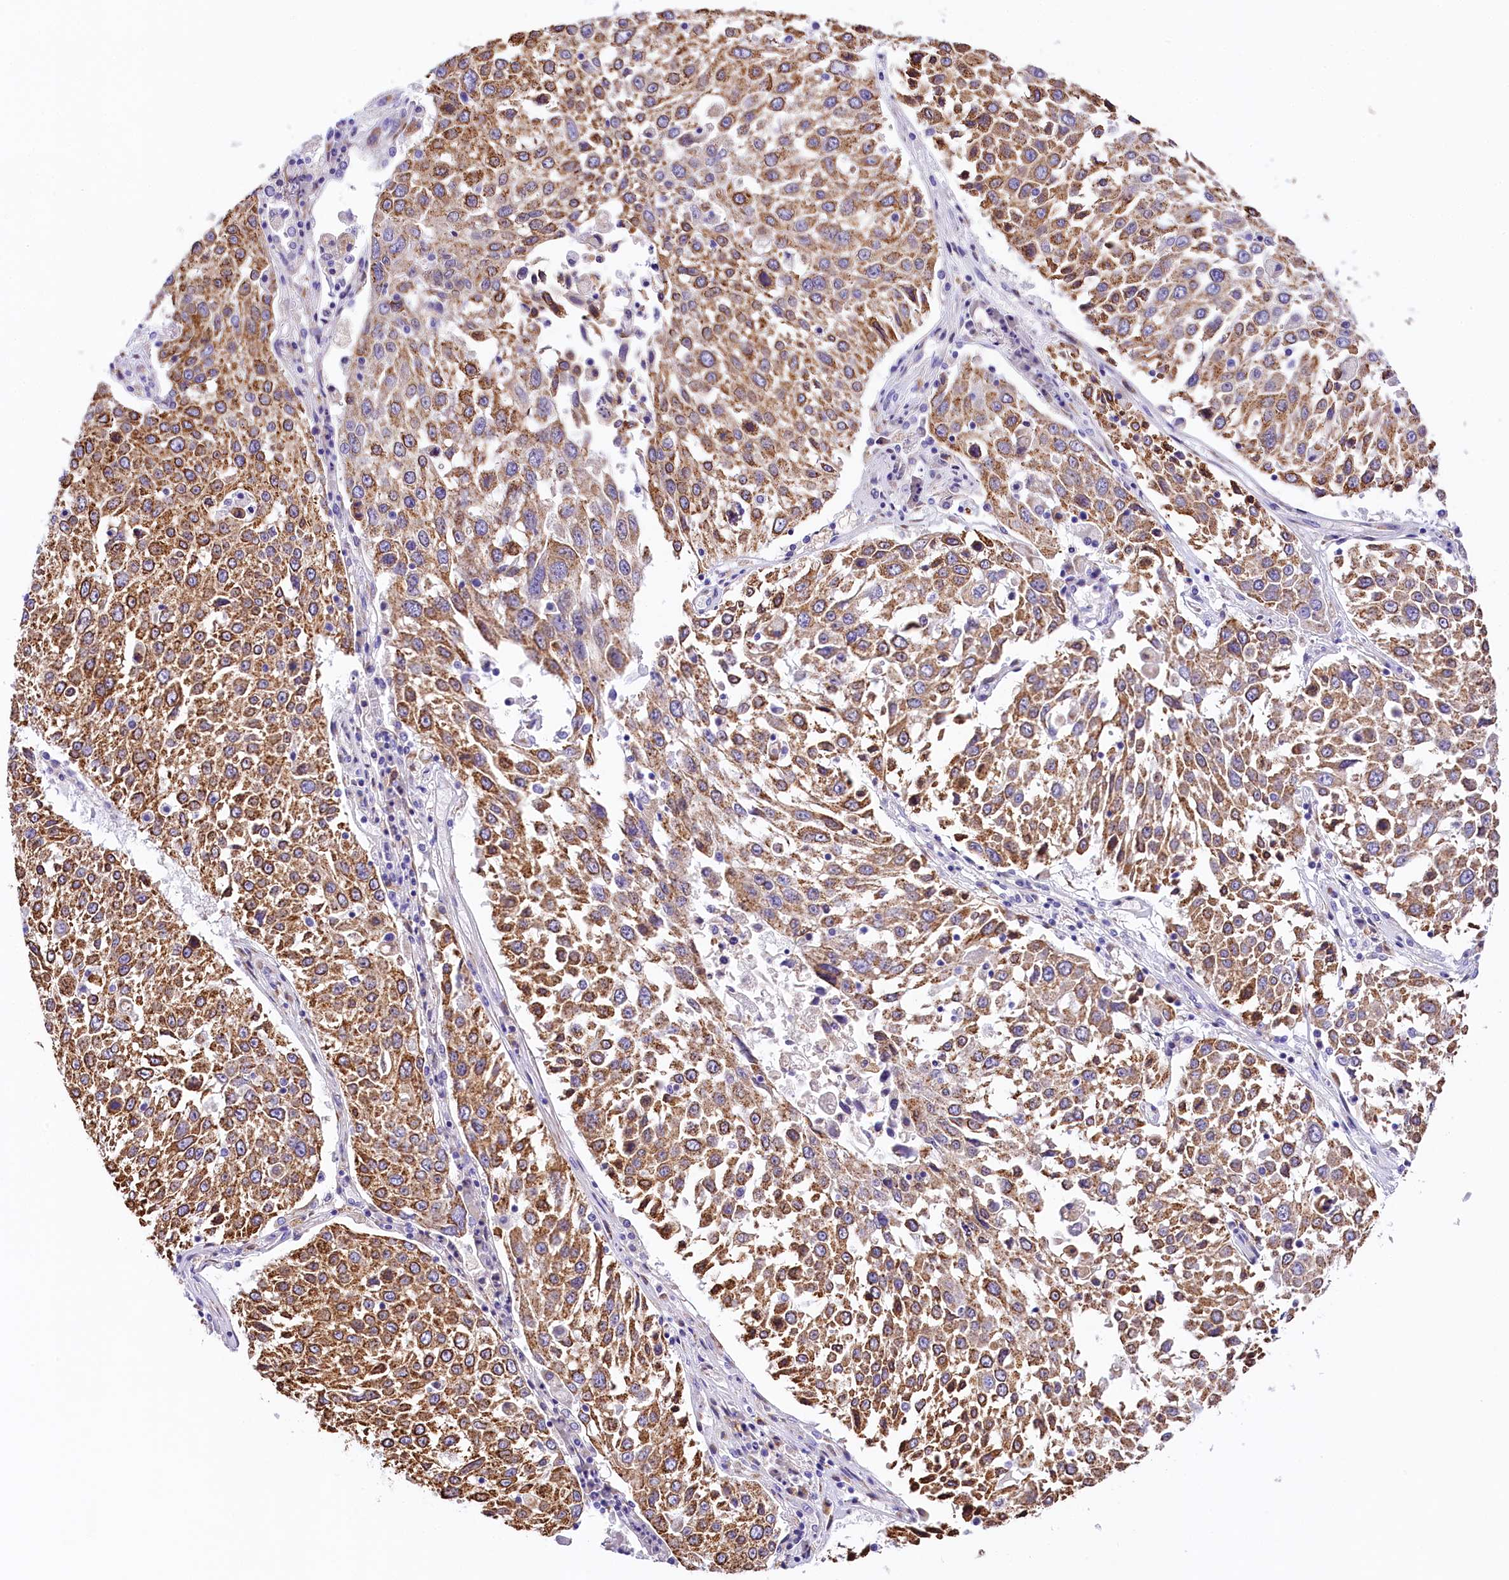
{"staining": {"intensity": "moderate", "quantity": ">75%", "location": "cytoplasmic/membranous"}, "tissue": "lung cancer", "cell_type": "Tumor cells", "image_type": "cancer", "snomed": [{"axis": "morphology", "description": "Squamous cell carcinoma, NOS"}, {"axis": "topography", "description": "Lung"}], "caption": "Protein analysis of squamous cell carcinoma (lung) tissue demonstrates moderate cytoplasmic/membranous staining in about >75% of tumor cells.", "gene": "ITGA1", "patient": {"sex": "male", "age": 65}}